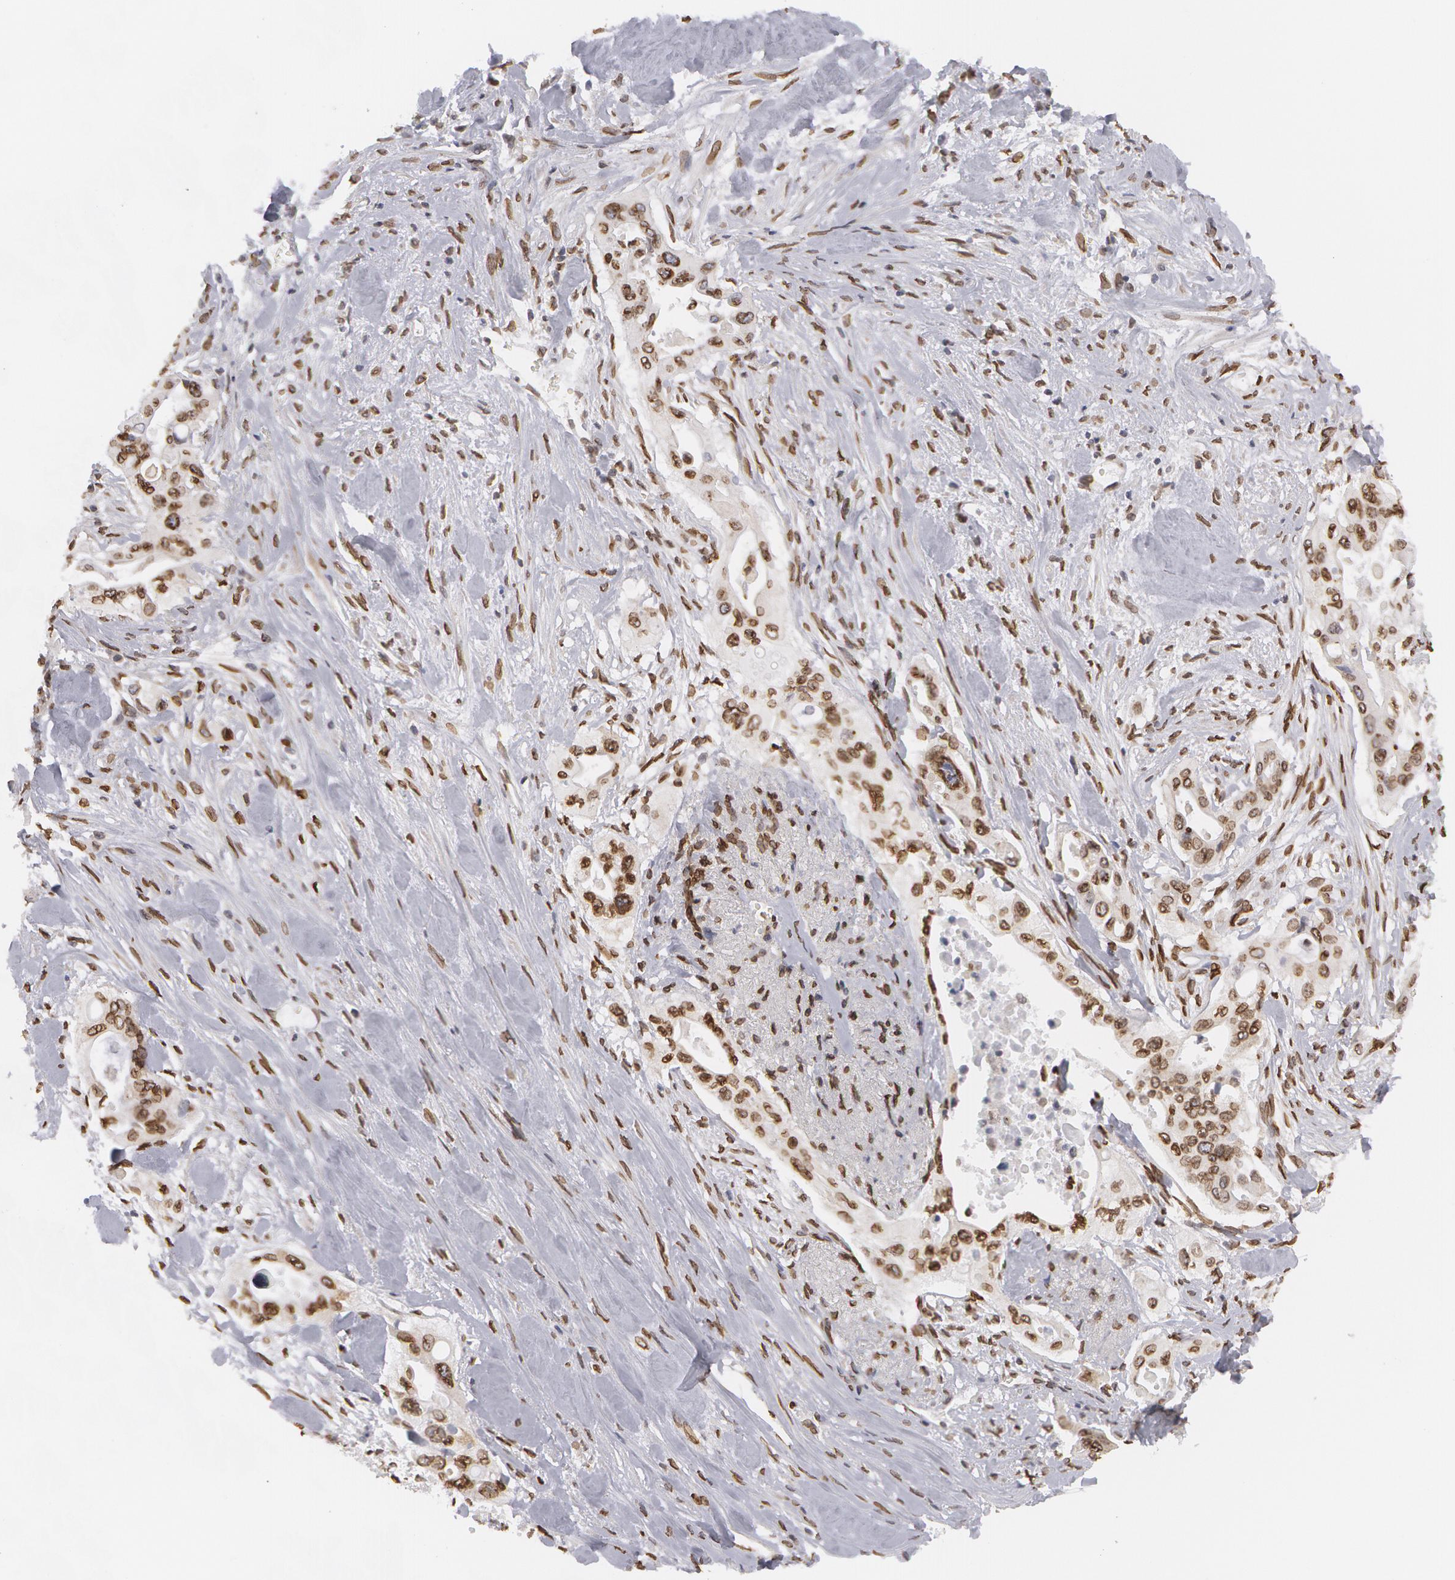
{"staining": {"intensity": "moderate", "quantity": "25%-75%", "location": "nuclear"}, "tissue": "pancreatic cancer", "cell_type": "Tumor cells", "image_type": "cancer", "snomed": [{"axis": "morphology", "description": "Adenocarcinoma, NOS"}, {"axis": "topography", "description": "Pancreas"}], "caption": "Adenocarcinoma (pancreatic) stained with a brown dye displays moderate nuclear positive expression in approximately 25%-75% of tumor cells.", "gene": "EMD", "patient": {"sex": "male", "age": 77}}